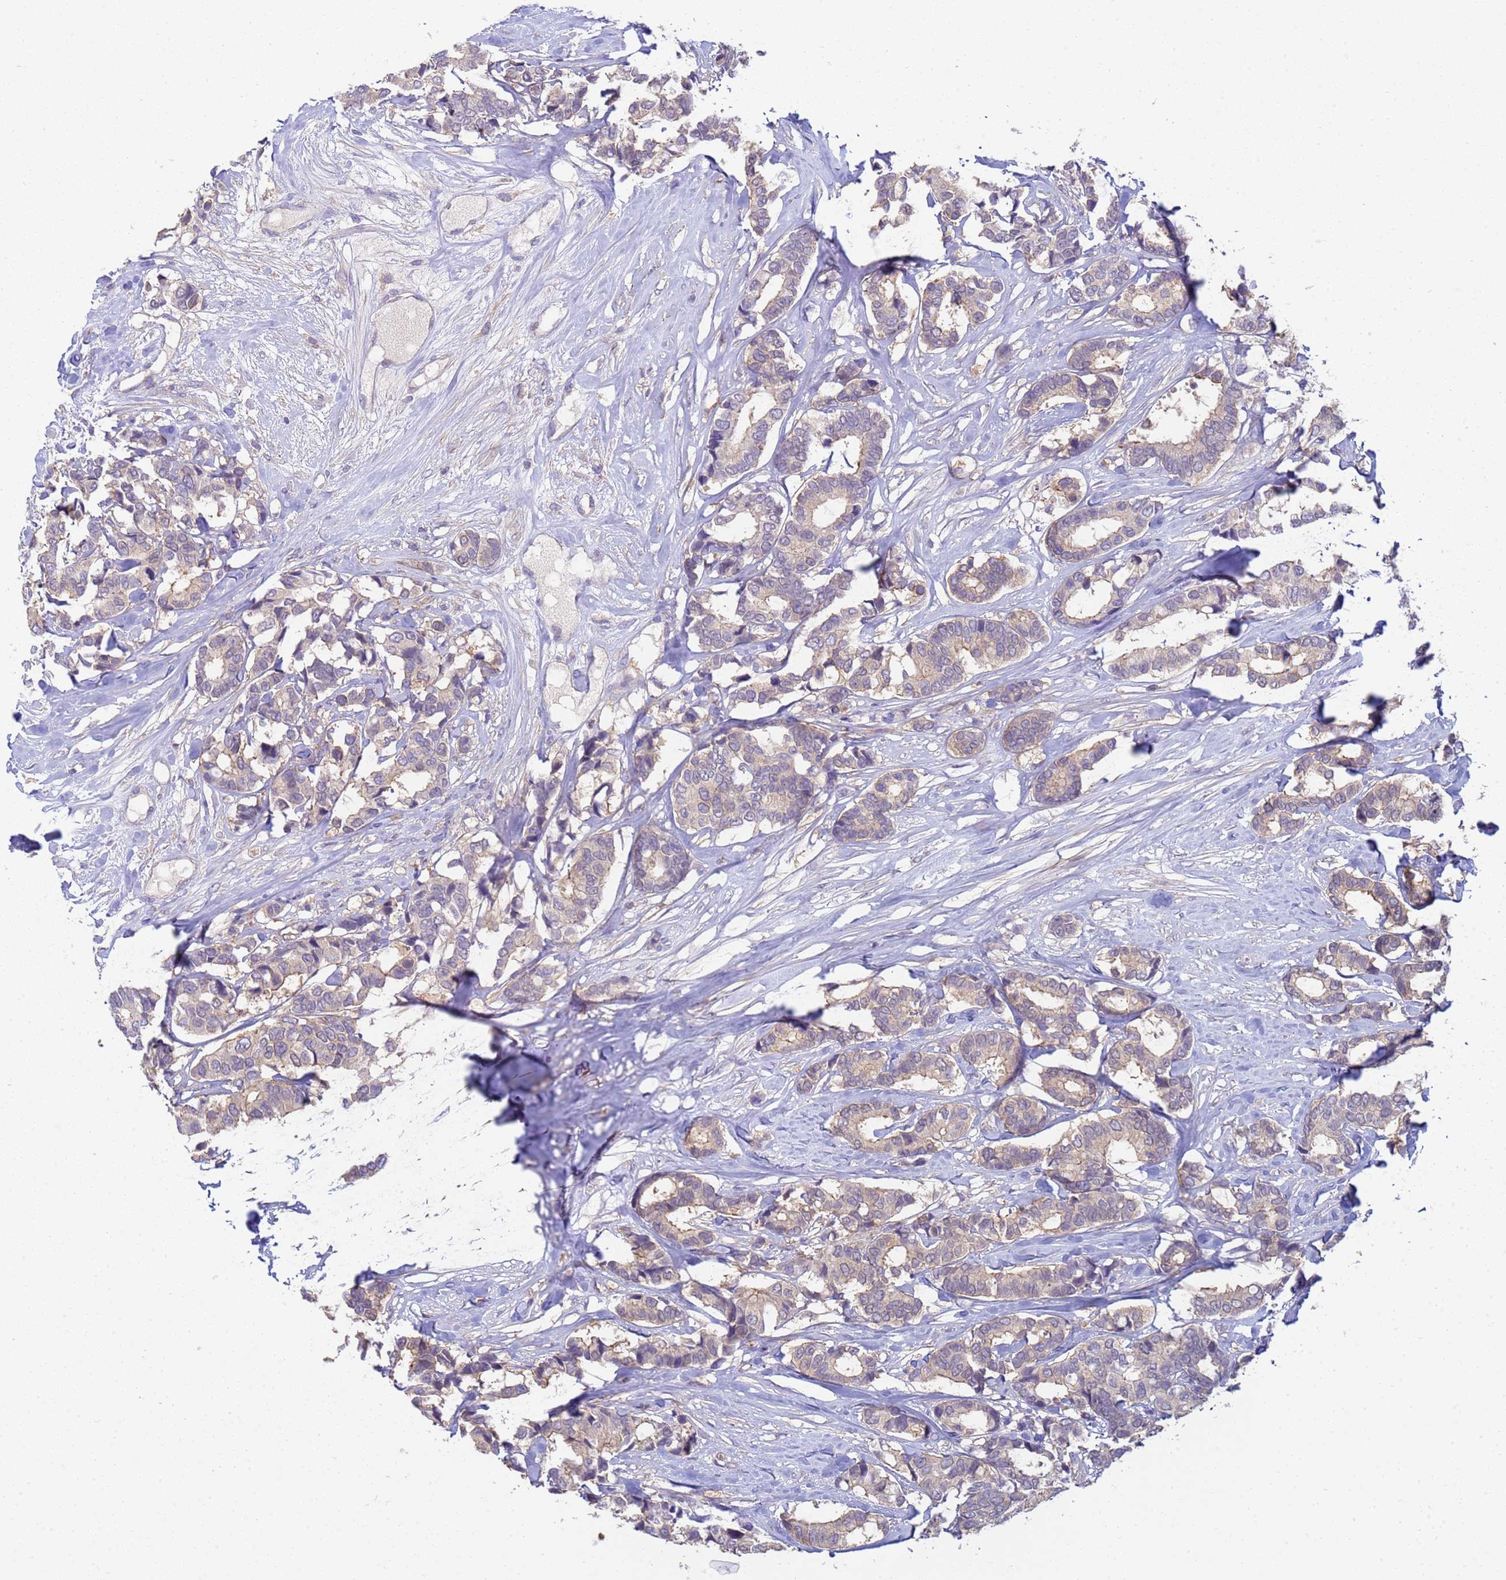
{"staining": {"intensity": "weak", "quantity": "25%-75%", "location": "cytoplasmic/membranous"}, "tissue": "breast cancer", "cell_type": "Tumor cells", "image_type": "cancer", "snomed": [{"axis": "morphology", "description": "Normal tissue, NOS"}, {"axis": "morphology", "description": "Duct carcinoma"}, {"axis": "topography", "description": "Breast"}], "caption": "Immunohistochemical staining of human breast infiltrating ductal carcinoma displays low levels of weak cytoplasmic/membranous protein expression in about 25%-75% of tumor cells.", "gene": "KLHL13", "patient": {"sex": "female", "age": 87}}